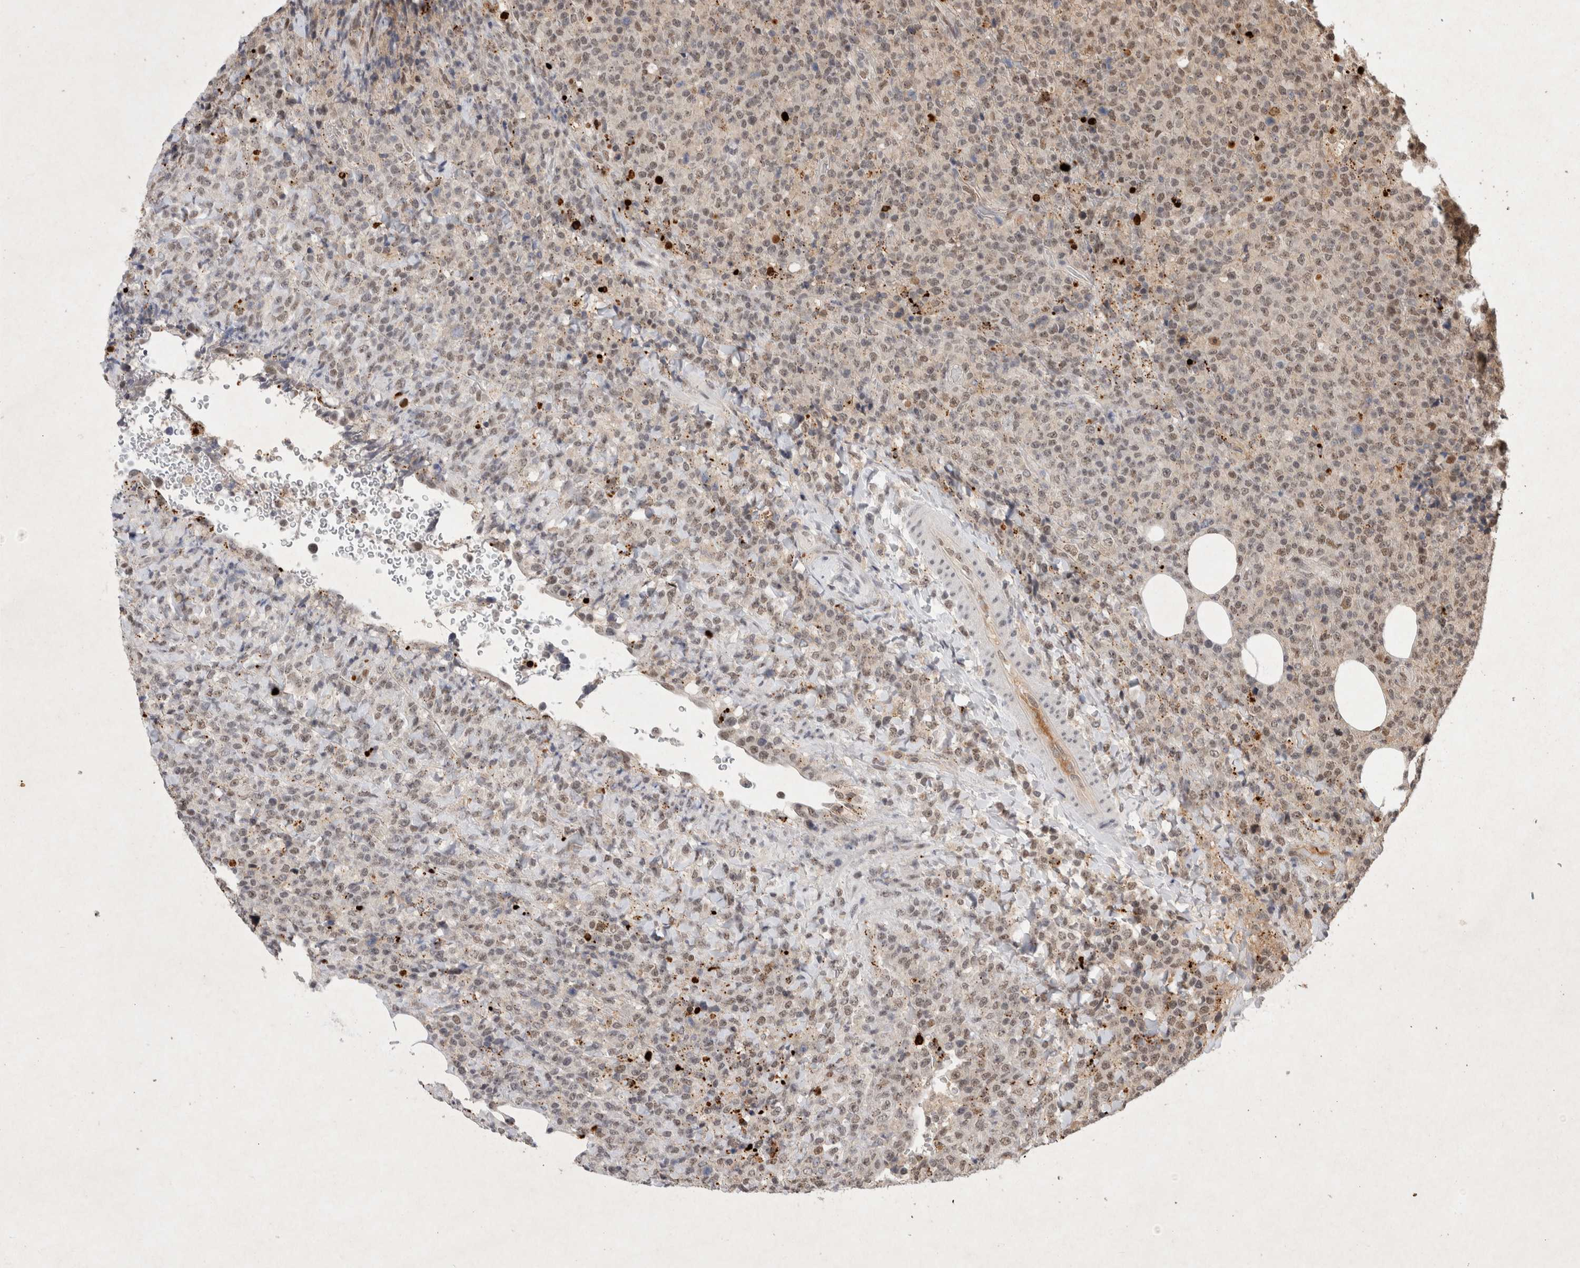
{"staining": {"intensity": "weak", "quantity": ">75%", "location": "nuclear"}, "tissue": "lymphoma", "cell_type": "Tumor cells", "image_type": "cancer", "snomed": [{"axis": "morphology", "description": "Malignant lymphoma, non-Hodgkin's type, High grade"}, {"axis": "topography", "description": "Lymph node"}], "caption": "This is an image of immunohistochemistry (IHC) staining of lymphoma, which shows weak staining in the nuclear of tumor cells.", "gene": "XRCC5", "patient": {"sex": "male", "age": 13}}